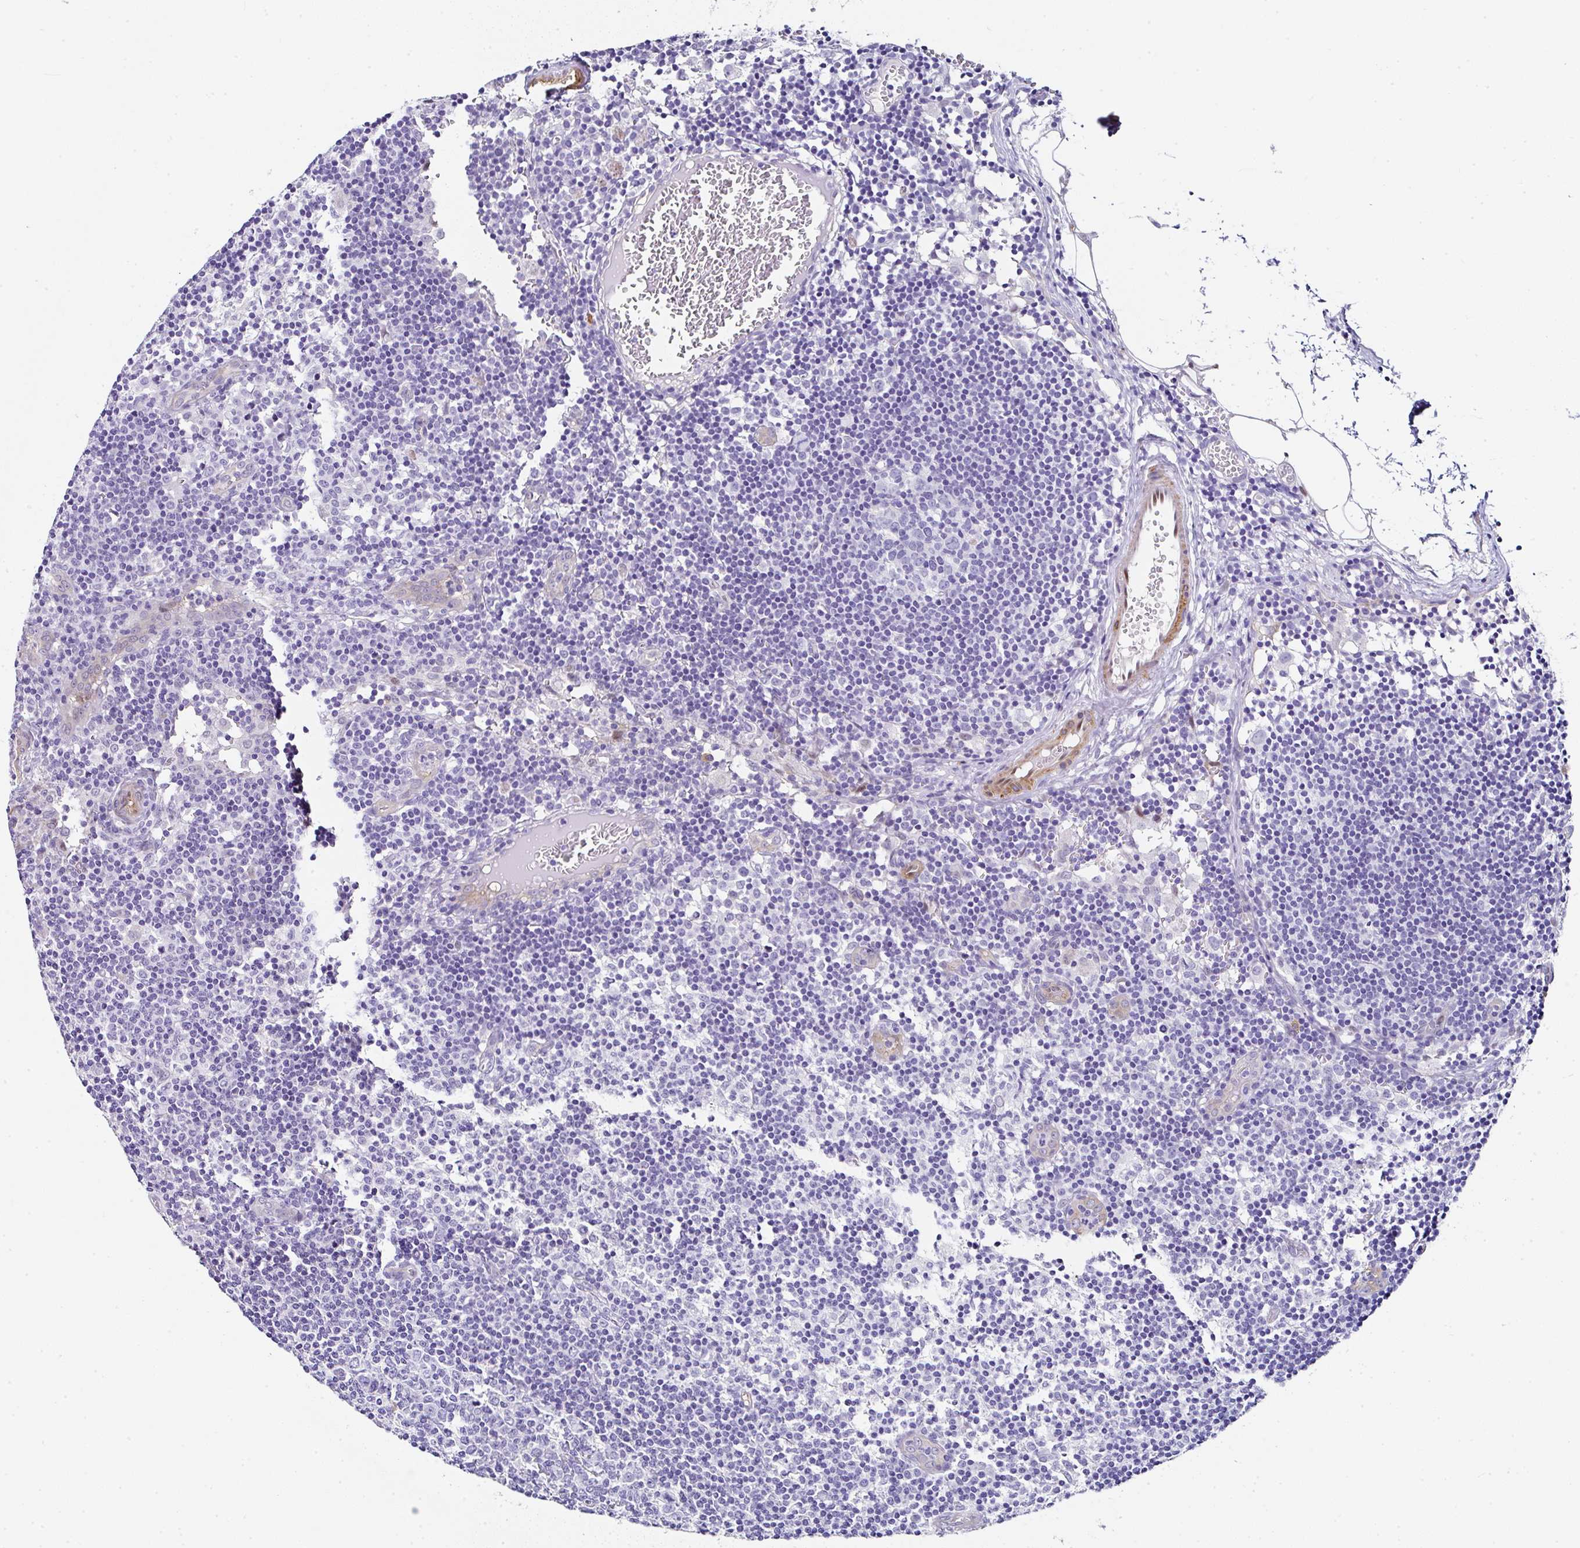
{"staining": {"intensity": "negative", "quantity": "none", "location": "none"}, "tissue": "lymph node", "cell_type": "Germinal center cells", "image_type": "normal", "snomed": [{"axis": "morphology", "description": "Normal tissue, NOS"}, {"axis": "topography", "description": "Lymph node"}], "caption": "IHC micrograph of benign lymph node stained for a protein (brown), which reveals no expression in germinal center cells.", "gene": "PPFIA4", "patient": {"sex": "female", "age": 45}}